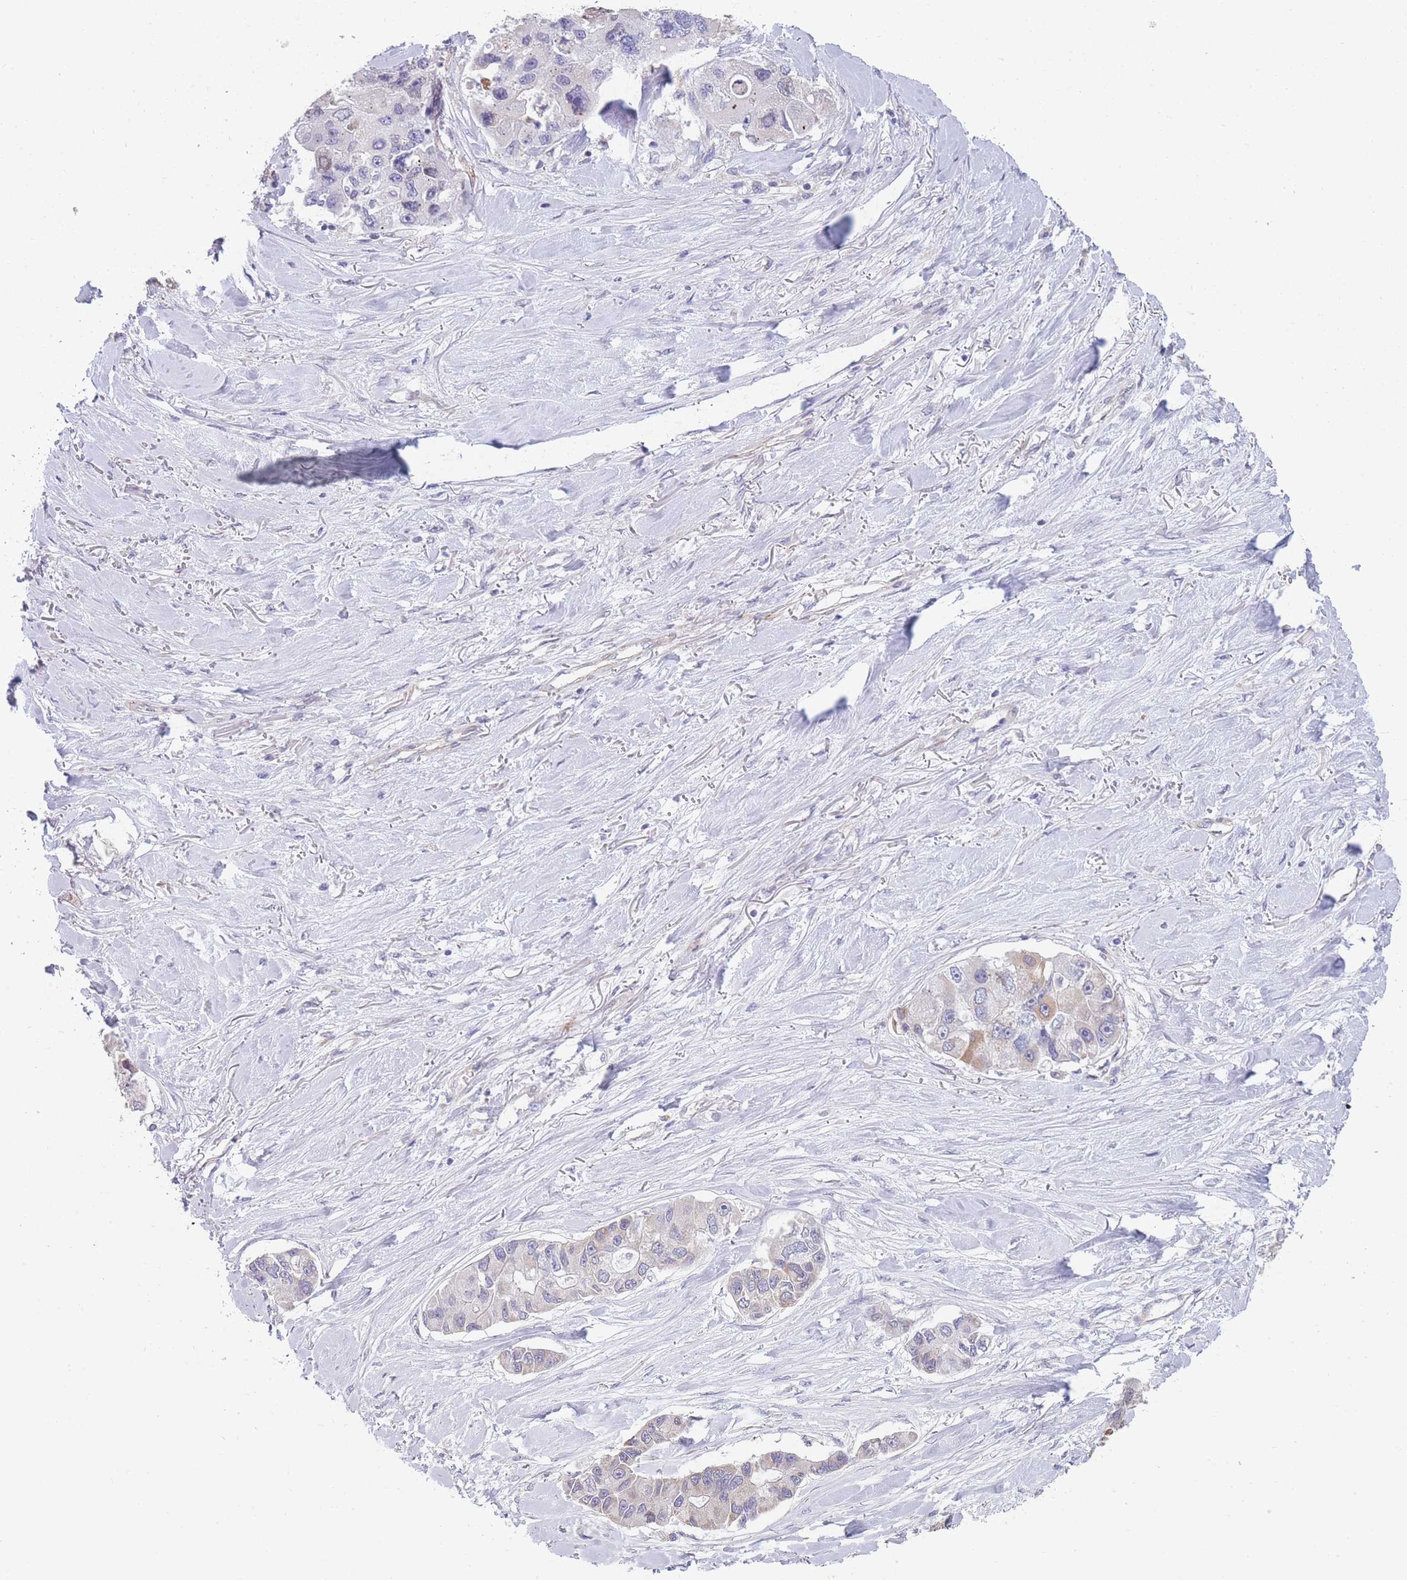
{"staining": {"intensity": "negative", "quantity": "none", "location": "none"}, "tissue": "lung cancer", "cell_type": "Tumor cells", "image_type": "cancer", "snomed": [{"axis": "morphology", "description": "Adenocarcinoma, NOS"}, {"axis": "topography", "description": "Lung"}], "caption": "There is no significant expression in tumor cells of lung cancer (adenocarcinoma).", "gene": "SMPD4", "patient": {"sex": "female", "age": 54}}